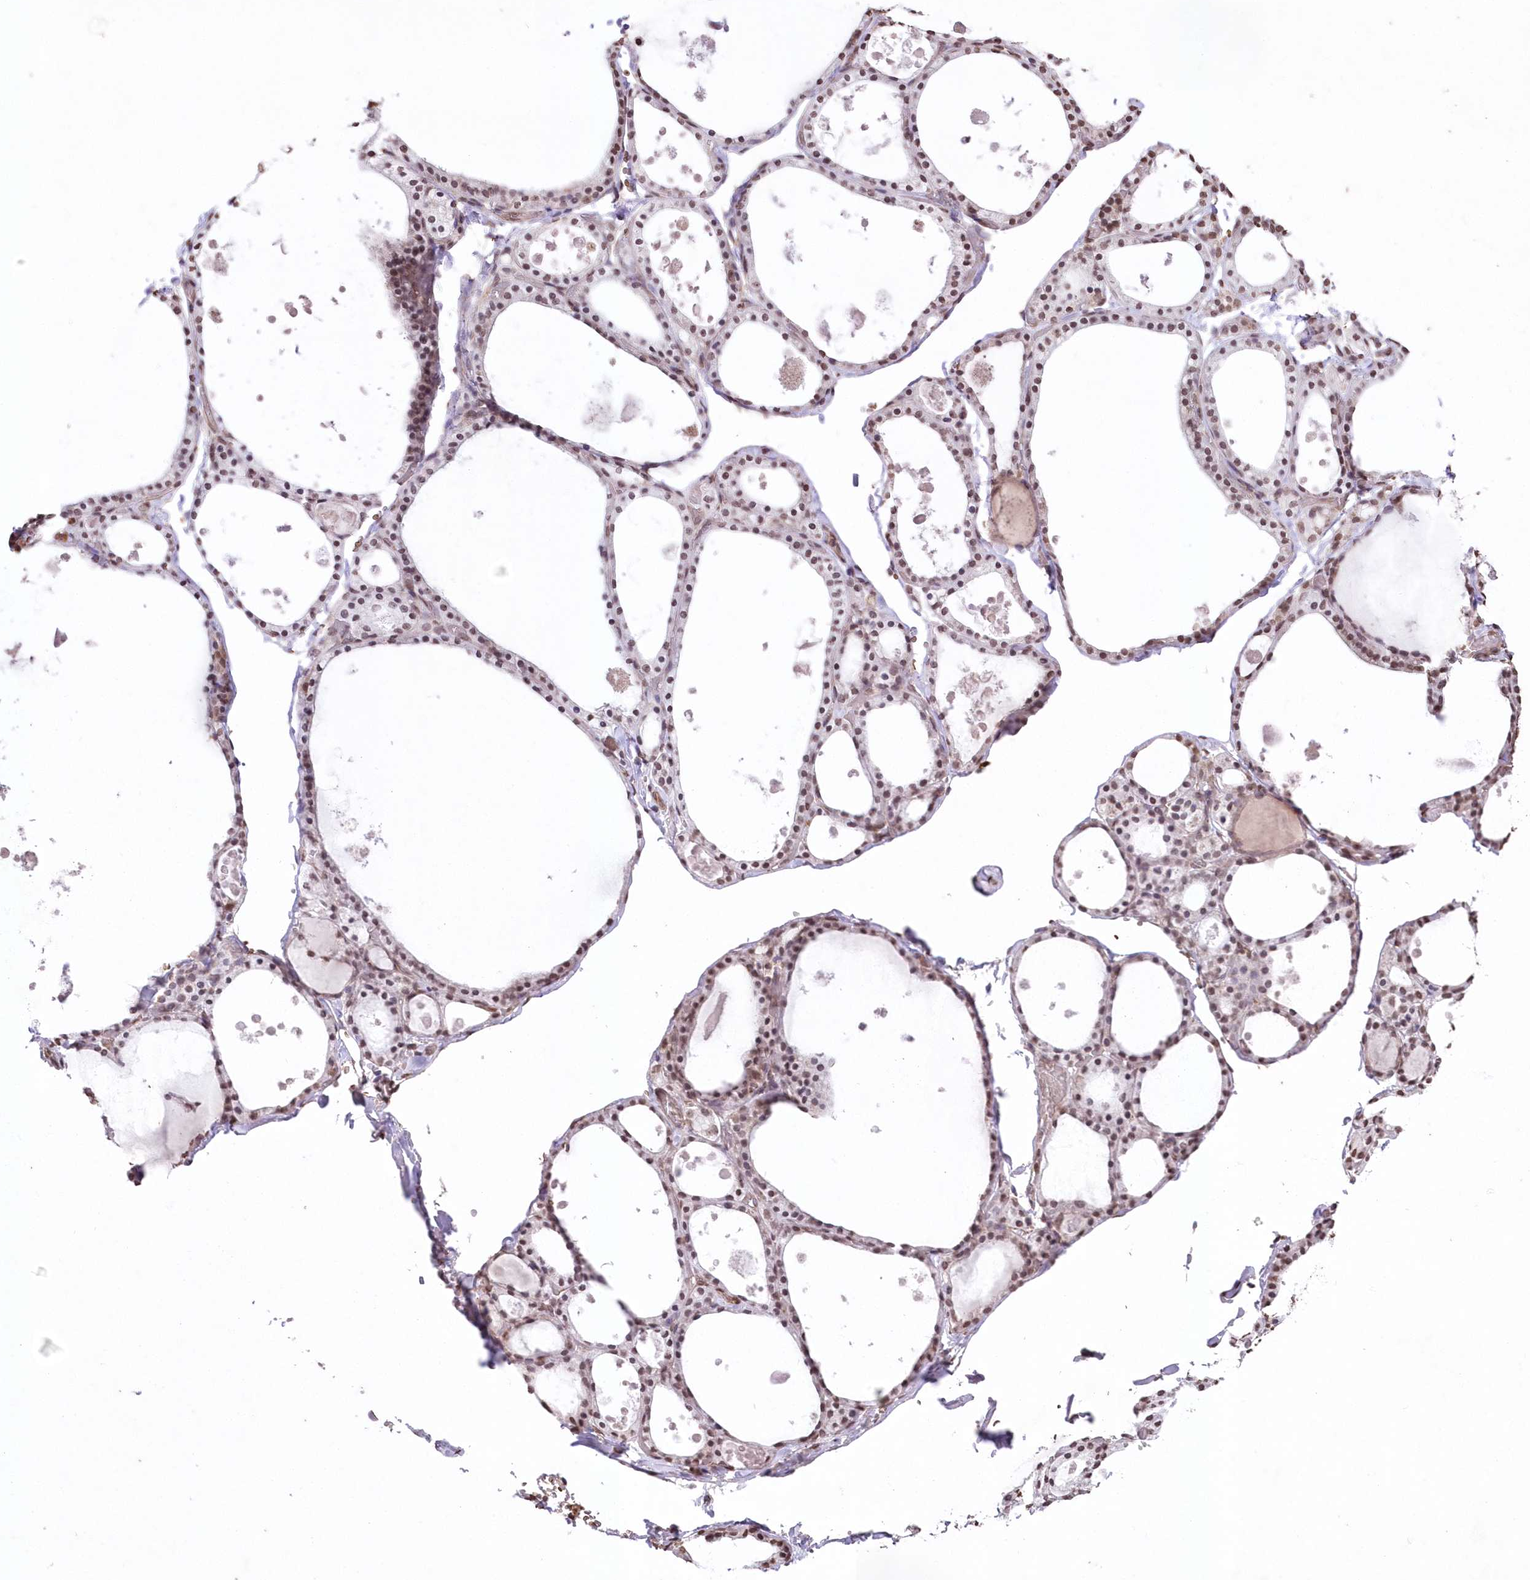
{"staining": {"intensity": "moderate", "quantity": ">75%", "location": "nuclear"}, "tissue": "thyroid gland", "cell_type": "Glandular cells", "image_type": "normal", "snomed": [{"axis": "morphology", "description": "Normal tissue, NOS"}, {"axis": "topography", "description": "Thyroid gland"}], "caption": "IHC photomicrograph of normal human thyroid gland stained for a protein (brown), which shows medium levels of moderate nuclear staining in approximately >75% of glandular cells.", "gene": "ENSG00000275740", "patient": {"sex": "male", "age": 56}}